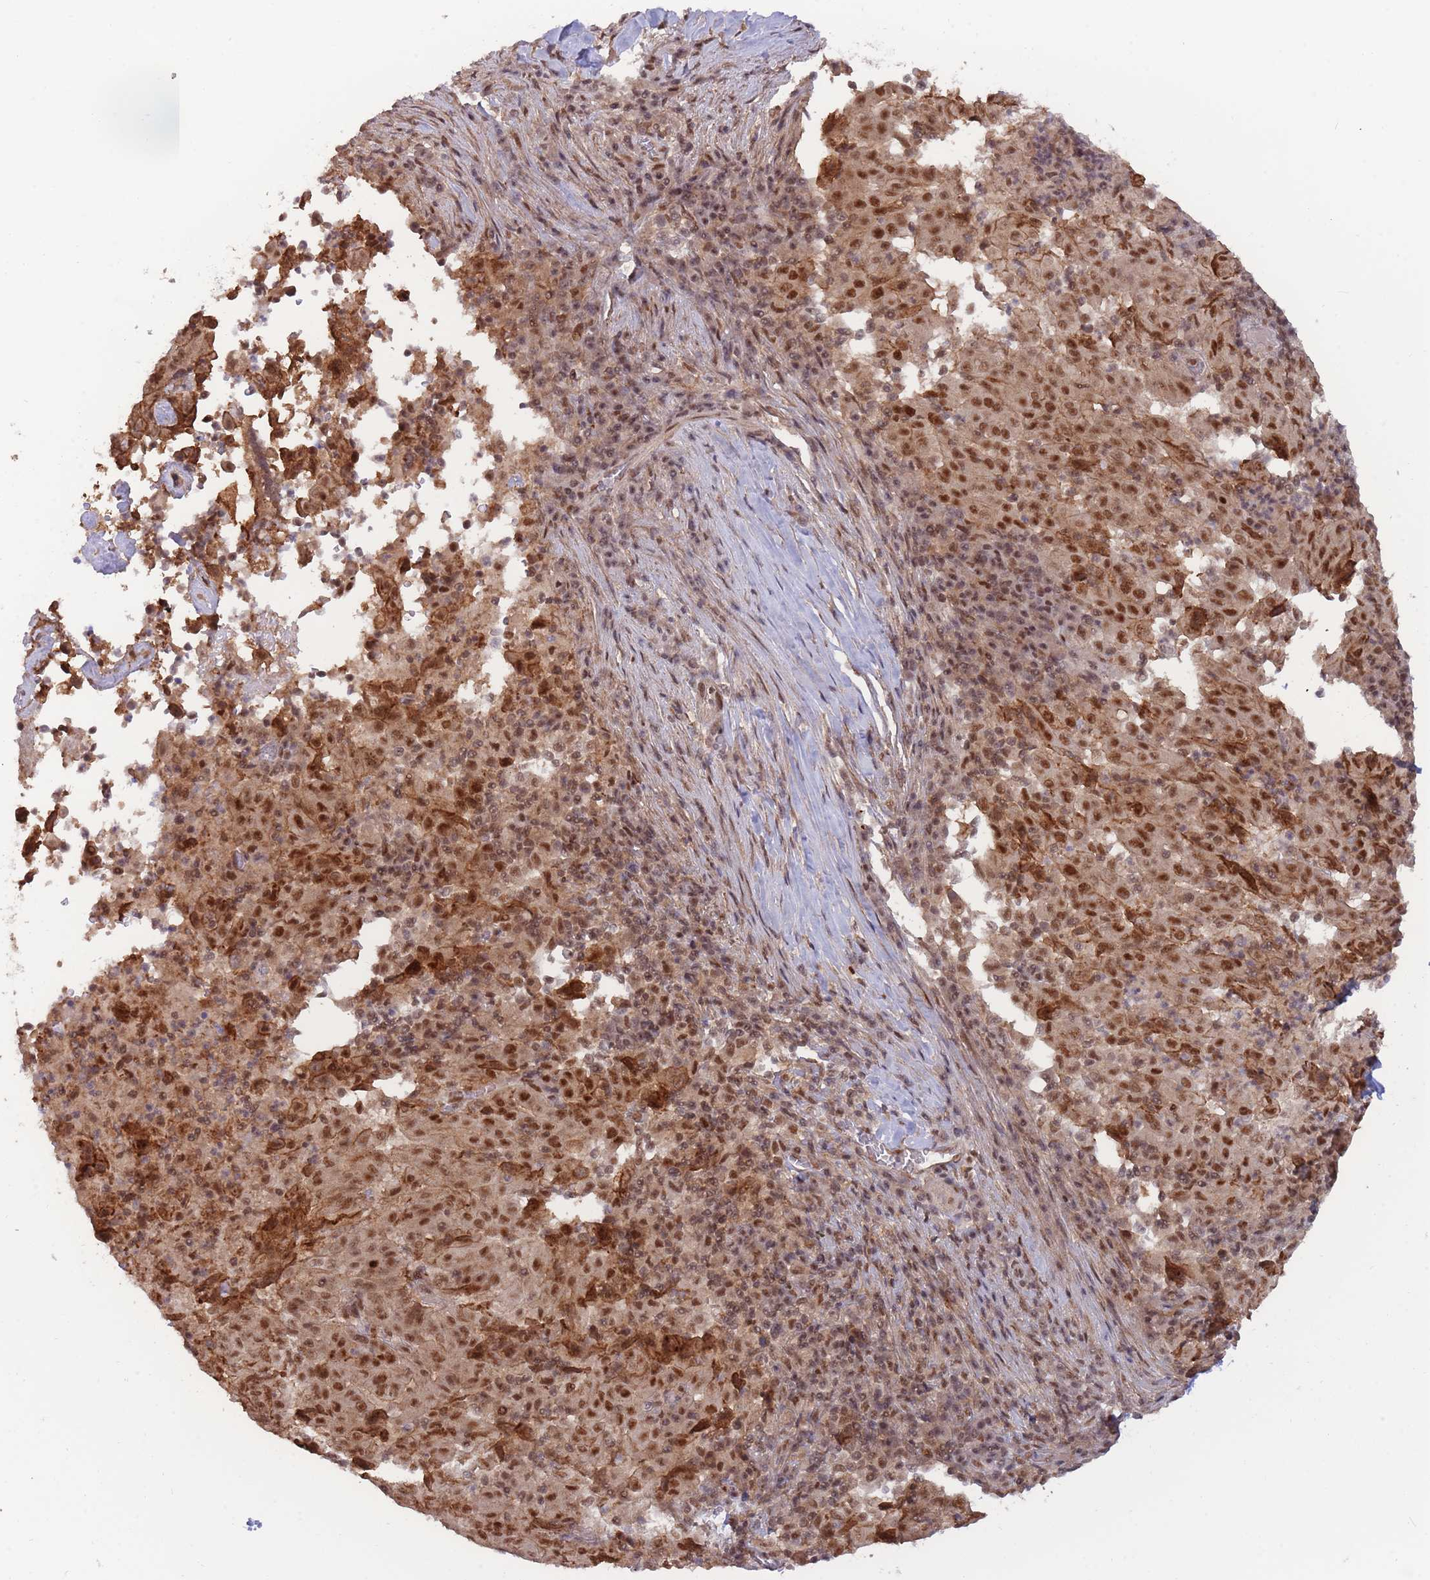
{"staining": {"intensity": "strong", "quantity": ">75%", "location": "cytoplasmic/membranous,nuclear"}, "tissue": "pancreatic cancer", "cell_type": "Tumor cells", "image_type": "cancer", "snomed": [{"axis": "morphology", "description": "Adenocarcinoma, NOS"}, {"axis": "topography", "description": "Pancreas"}], "caption": "Immunohistochemistry (DAB) staining of pancreatic cancer demonstrates strong cytoplasmic/membranous and nuclear protein staining in about >75% of tumor cells.", "gene": "BOD1L1", "patient": {"sex": "male", "age": 63}}